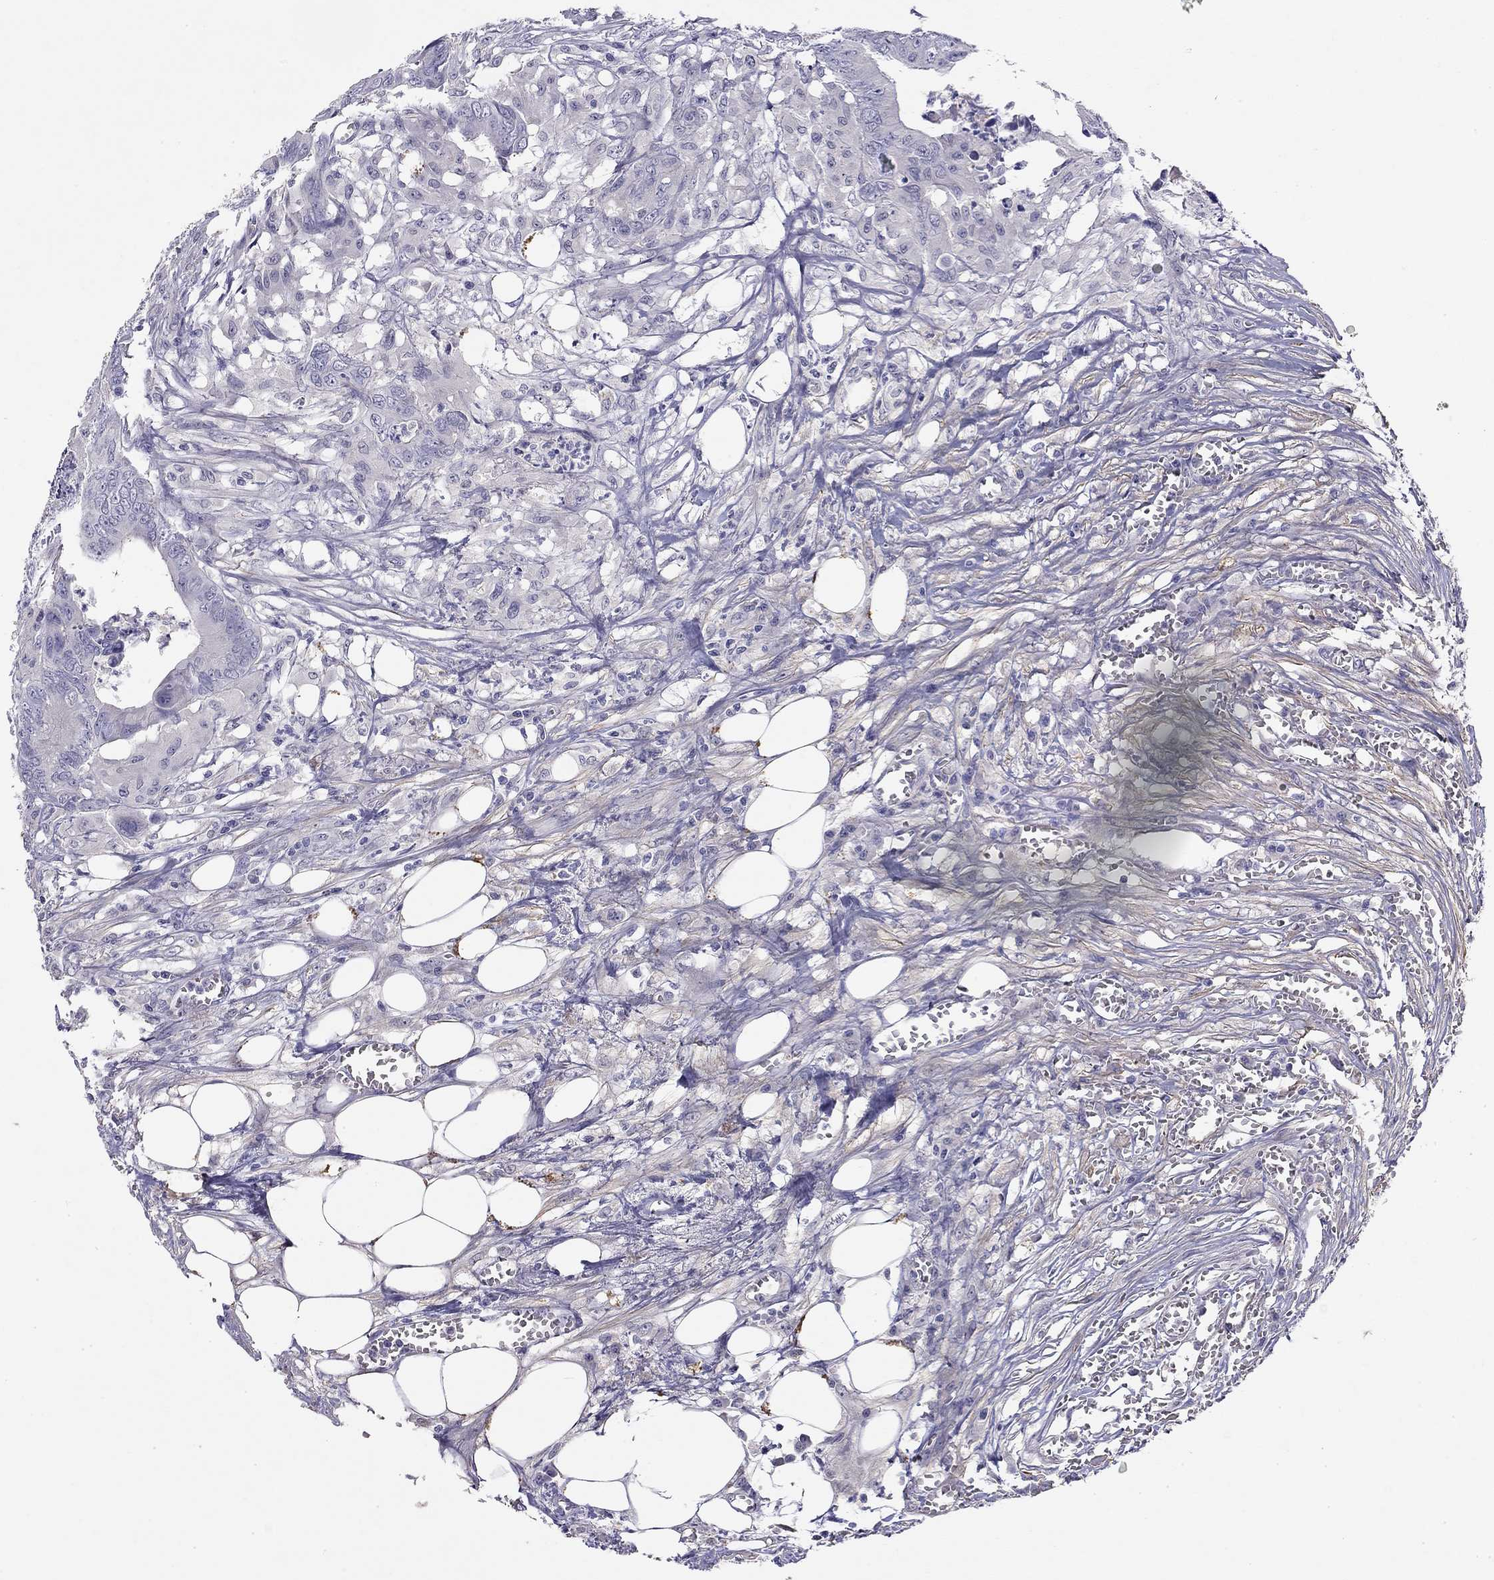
{"staining": {"intensity": "negative", "quantity": "none", "location": "none"}, "tissue": "colorectal cancer", "cell_type": "Tumor cells", "image_type": "cancer", "snomed": [{"axis": "morphology", "description": "Adenocarcinoma, NOS"}, {"axis": "topography", "description": "Colon"}], "caption": "Immunohistochemical staining of adenocarcinoma (colorectal) demonstrates no significant expression in tumor cells.", "gene": "RTL1", "patient": {"sex": "male", "age": 84}}